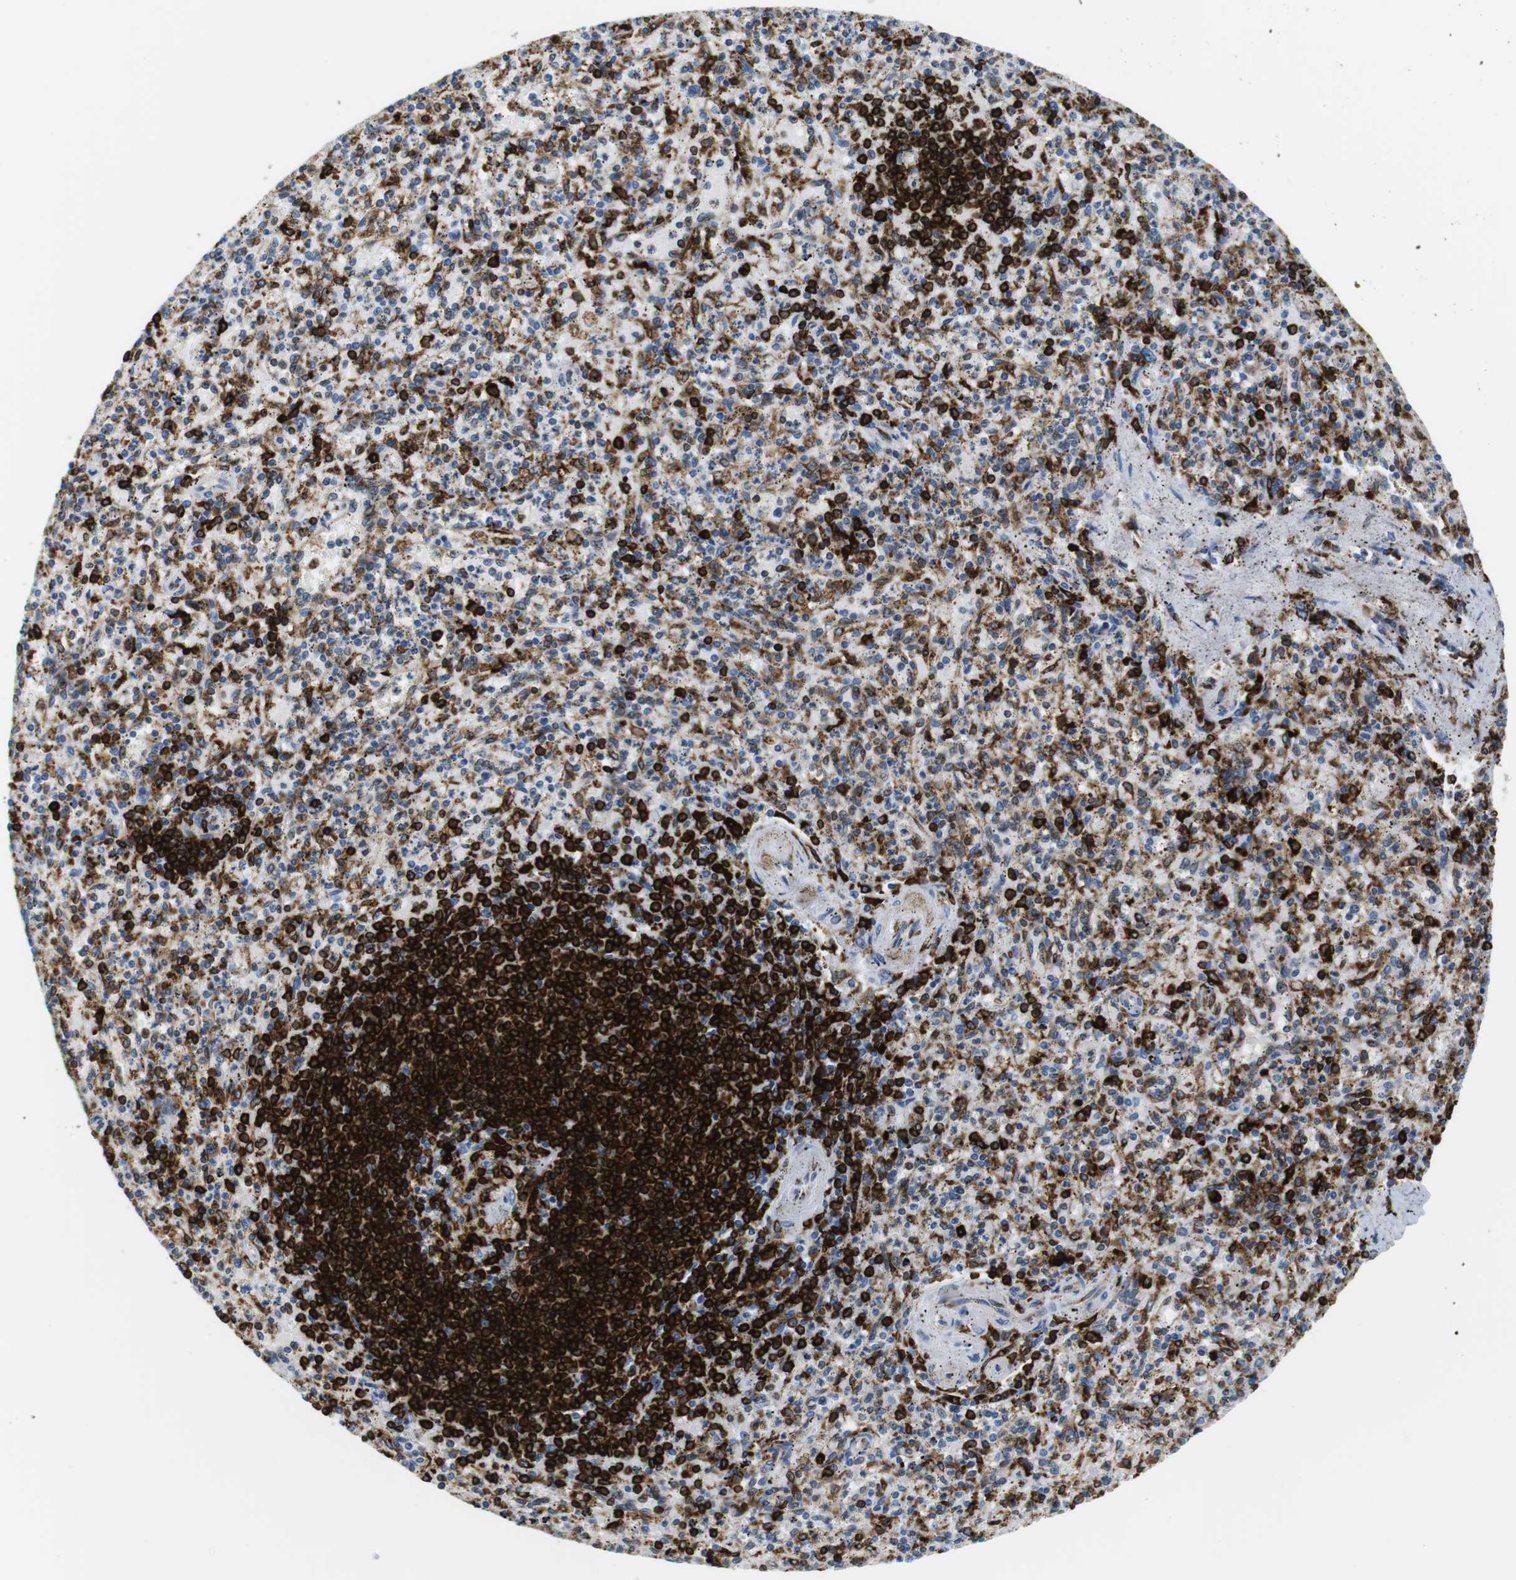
{"staining": {"intensity": "strong", "quantity": "<25%", "location": "cytoplasmic/membranous"}, "tissue": "spleen", "cell_type": "Cells in red pulp", "image_type": "normal", "snomed": [{"axis": "morphology", "description": "Normal tissue, NOS"}, {"axis": "topography", "description": "Spleen"}], "caption": "A high-resolution image shows IHC staining of unremarkable spleen, which reveals strong cytoplasmic/membranous expression in about <25% of cells in red pulp.", "gene": "CIITA", "patient": {"sex": "male", "age": 72}}